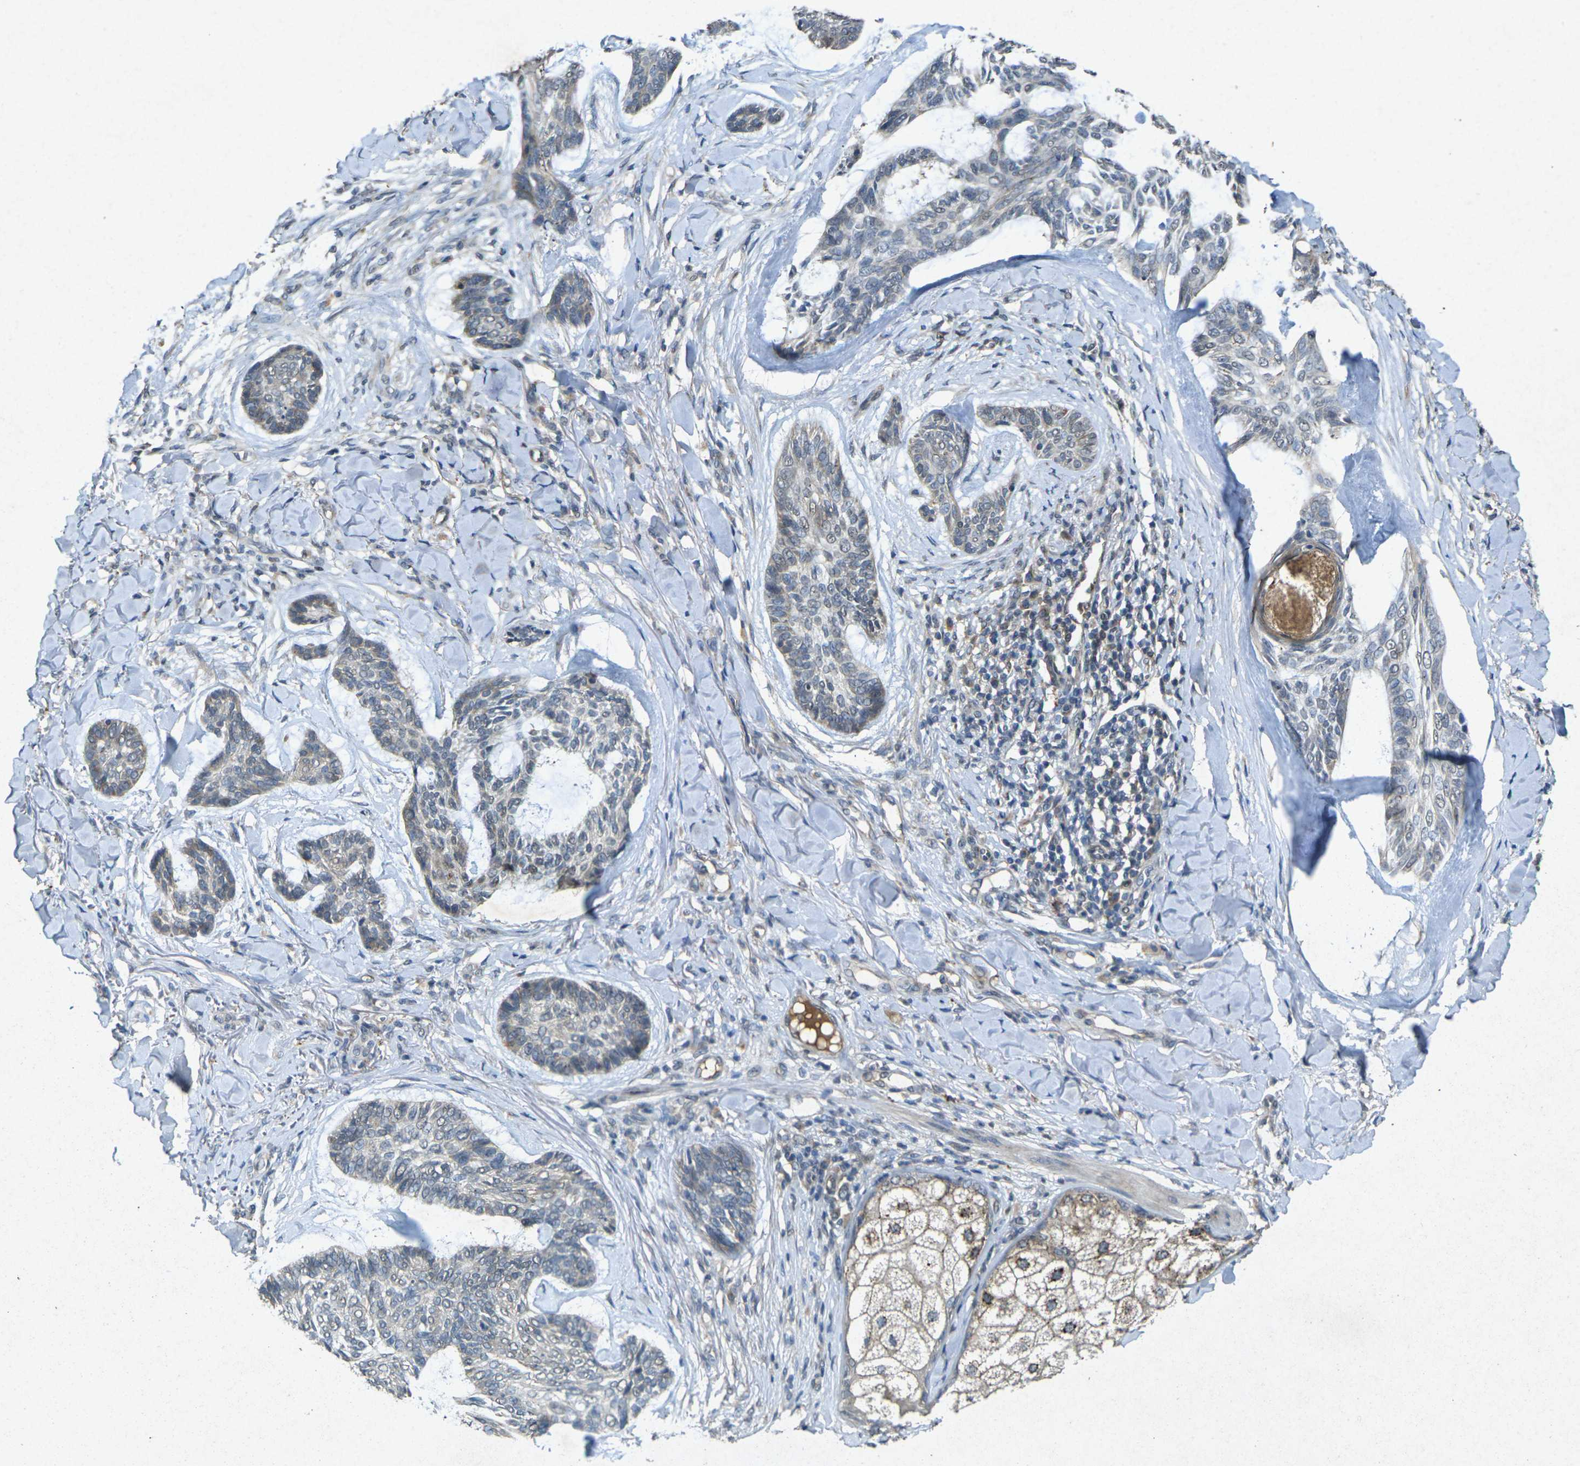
{"staining": {"intensity": "weak", "quantity": "<25%", "location": "cytoplasmic/membranous"}, "tissue": "skin cancer", "cell_type": "Tumor cells", "image_type": "cancer", "snomed": [{"axis": "morphology", "description": "Basal cell carcinoma"}, {"axis": "topography", "description": "Skin"}], "caption": "Human skin cancer stained for a protein using immunohistochemistry reveals no positivity in tumor cells.", "gene": "RGMA", "patient": {"sex": "male", "age": 43}}